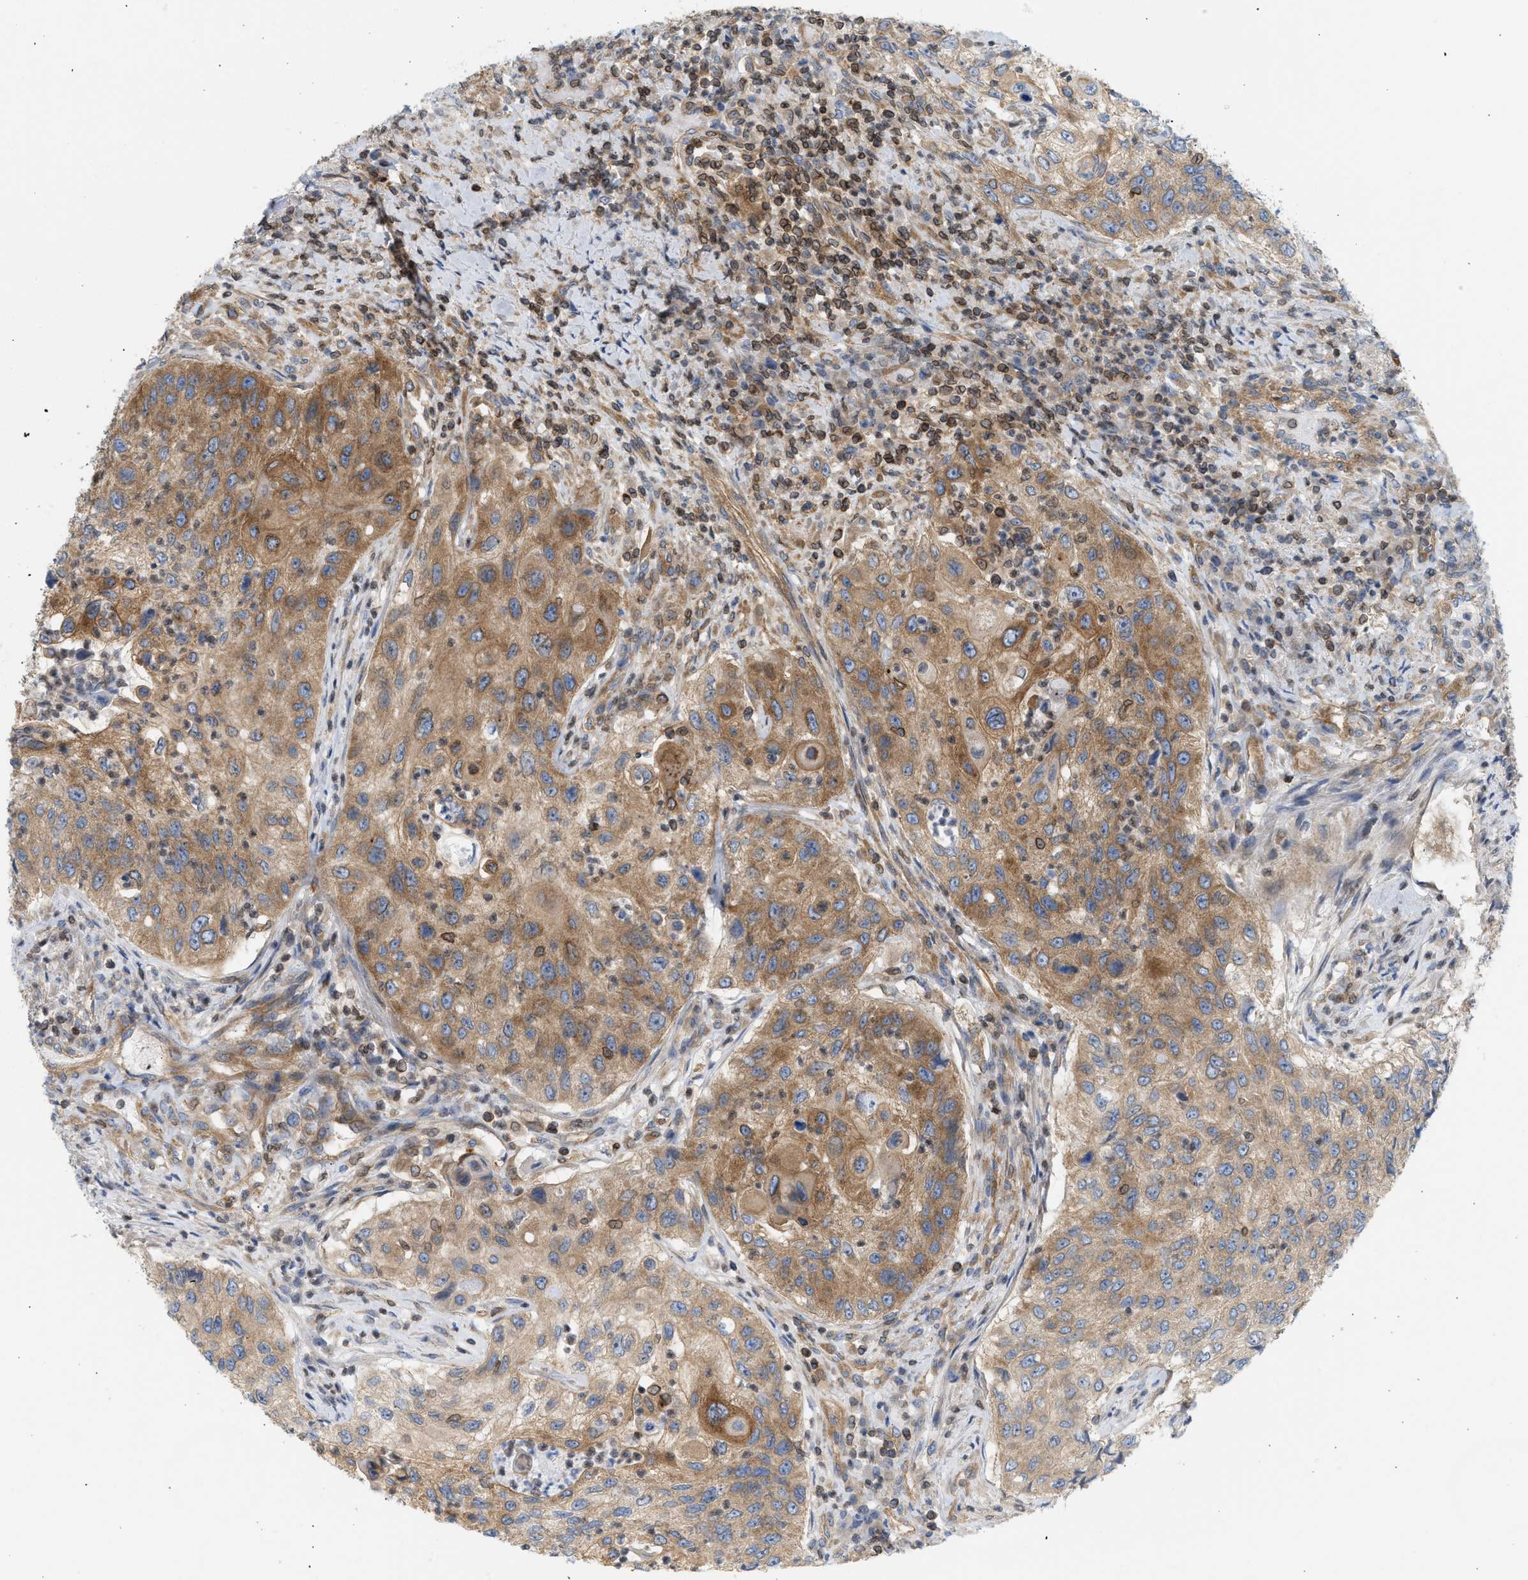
{"staining": {"intensity": "moderate", "quantity": ">75%", "location": "cytoplasmic/membranous"}, "tissue": "urothelial cancer", "cell_type": "Tumor cells", "image_type": "cancer", "snomed": [{"axis": "morphology", "description": "Urothelial carcinoma, High grade"}, {"axis": "topography", "description": "Urinary bladder"}], "caption": "Urothelial cancer stained for a protein shows moderate cytoplasmic/membranous positivity in tumor cells.", "gene": "STRN", "patient": {"sex": "female", "age": 60}}